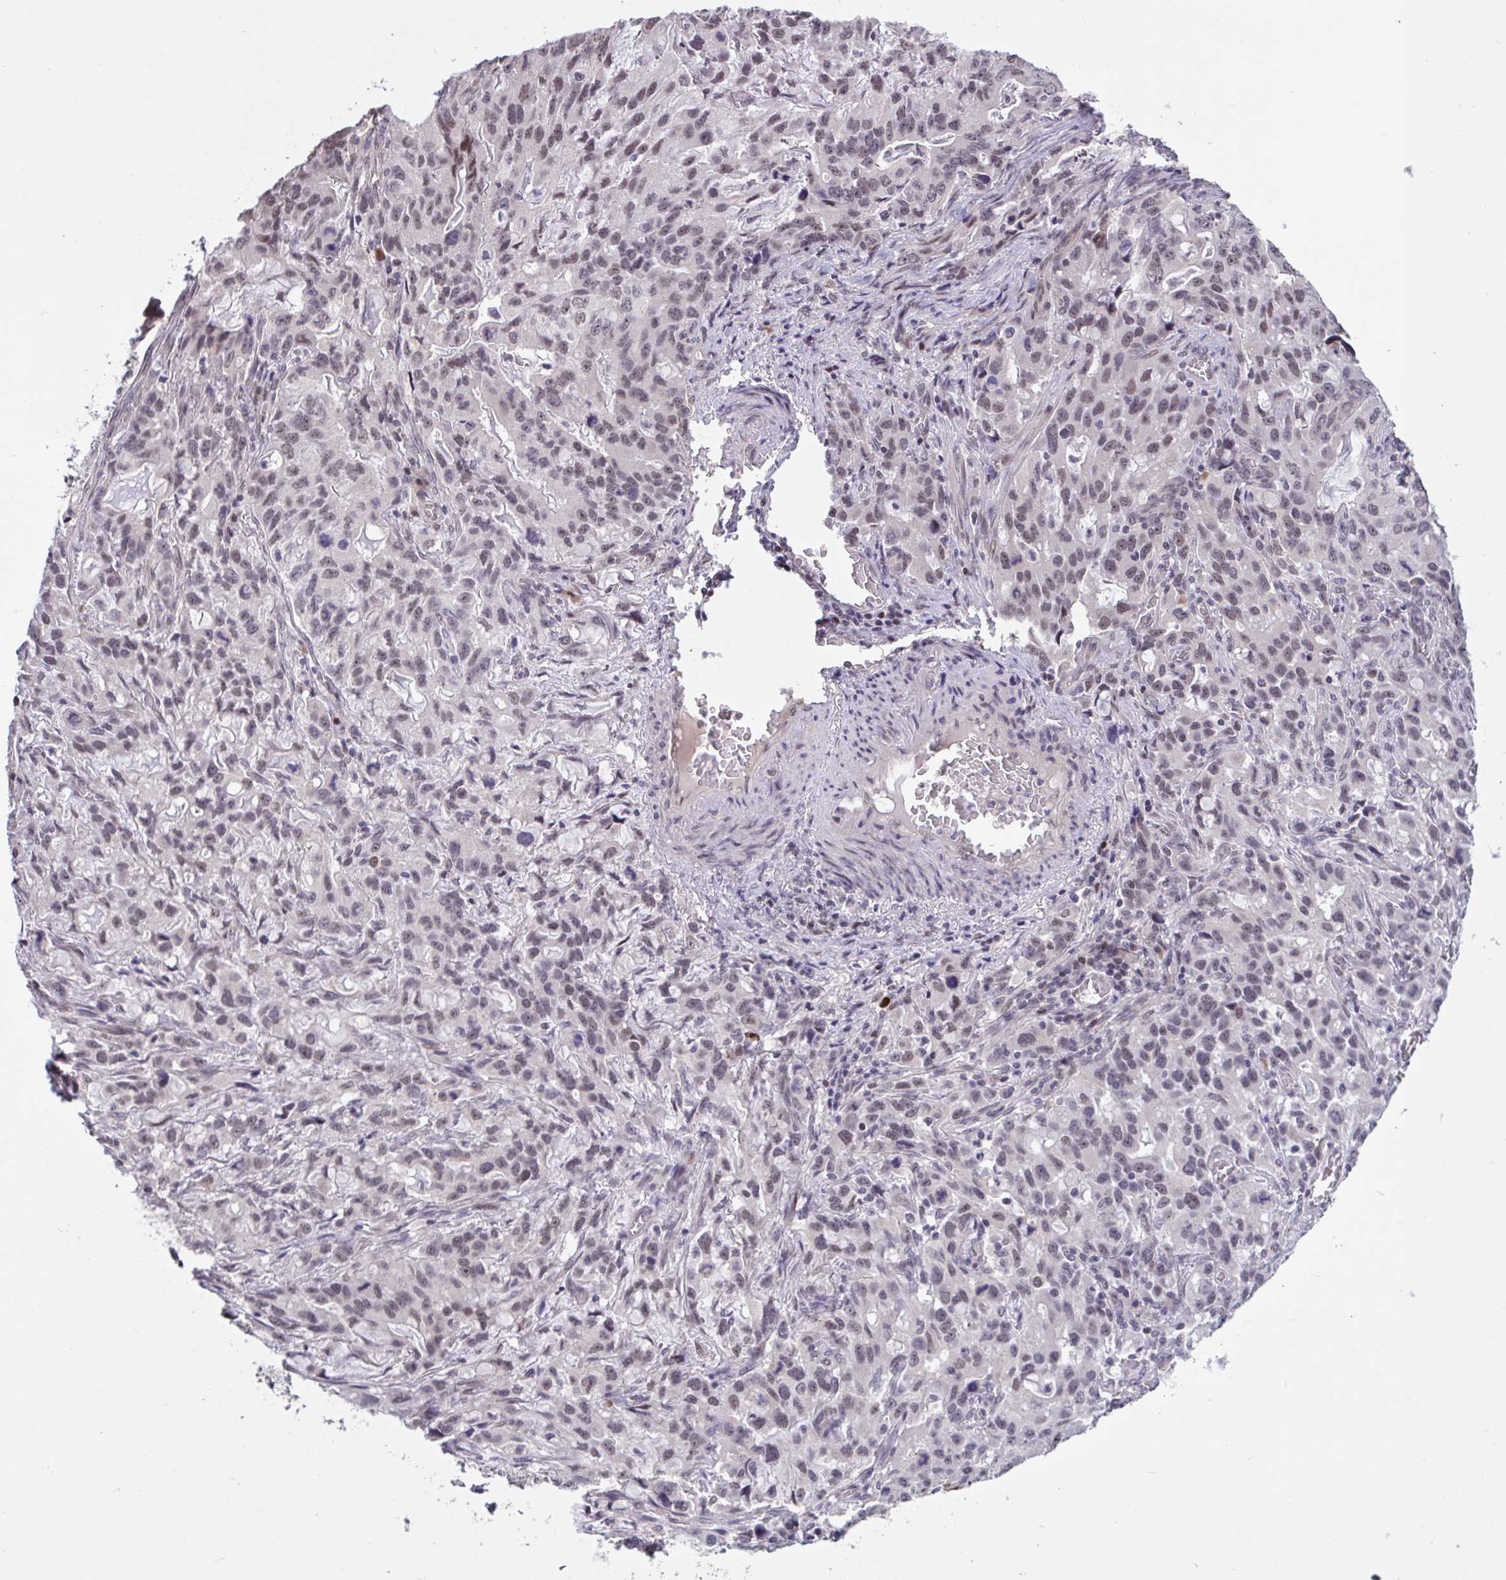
{"staining": {"intensity": "weak", "quantity": ">75%", "location": "nuclear"}, "tissue": "stomach cancer", "cell_type": "Tumor cells", "image_type": "cancer", "snomed": [{"axis": "morphology", "description": "Adenocarcinoma, NOS"}, {"axis": "topography", "description": "Stomach, upper"}], "caption": "A high-resolution photomicrograph shows immunohistochemistry staining of adenocarcinoma (stomach), which shows weak nuclear staining in approximately >75% of tumor cells.", "gene": "ZNF414", "patient": {"sex": "male", "age": 85}}